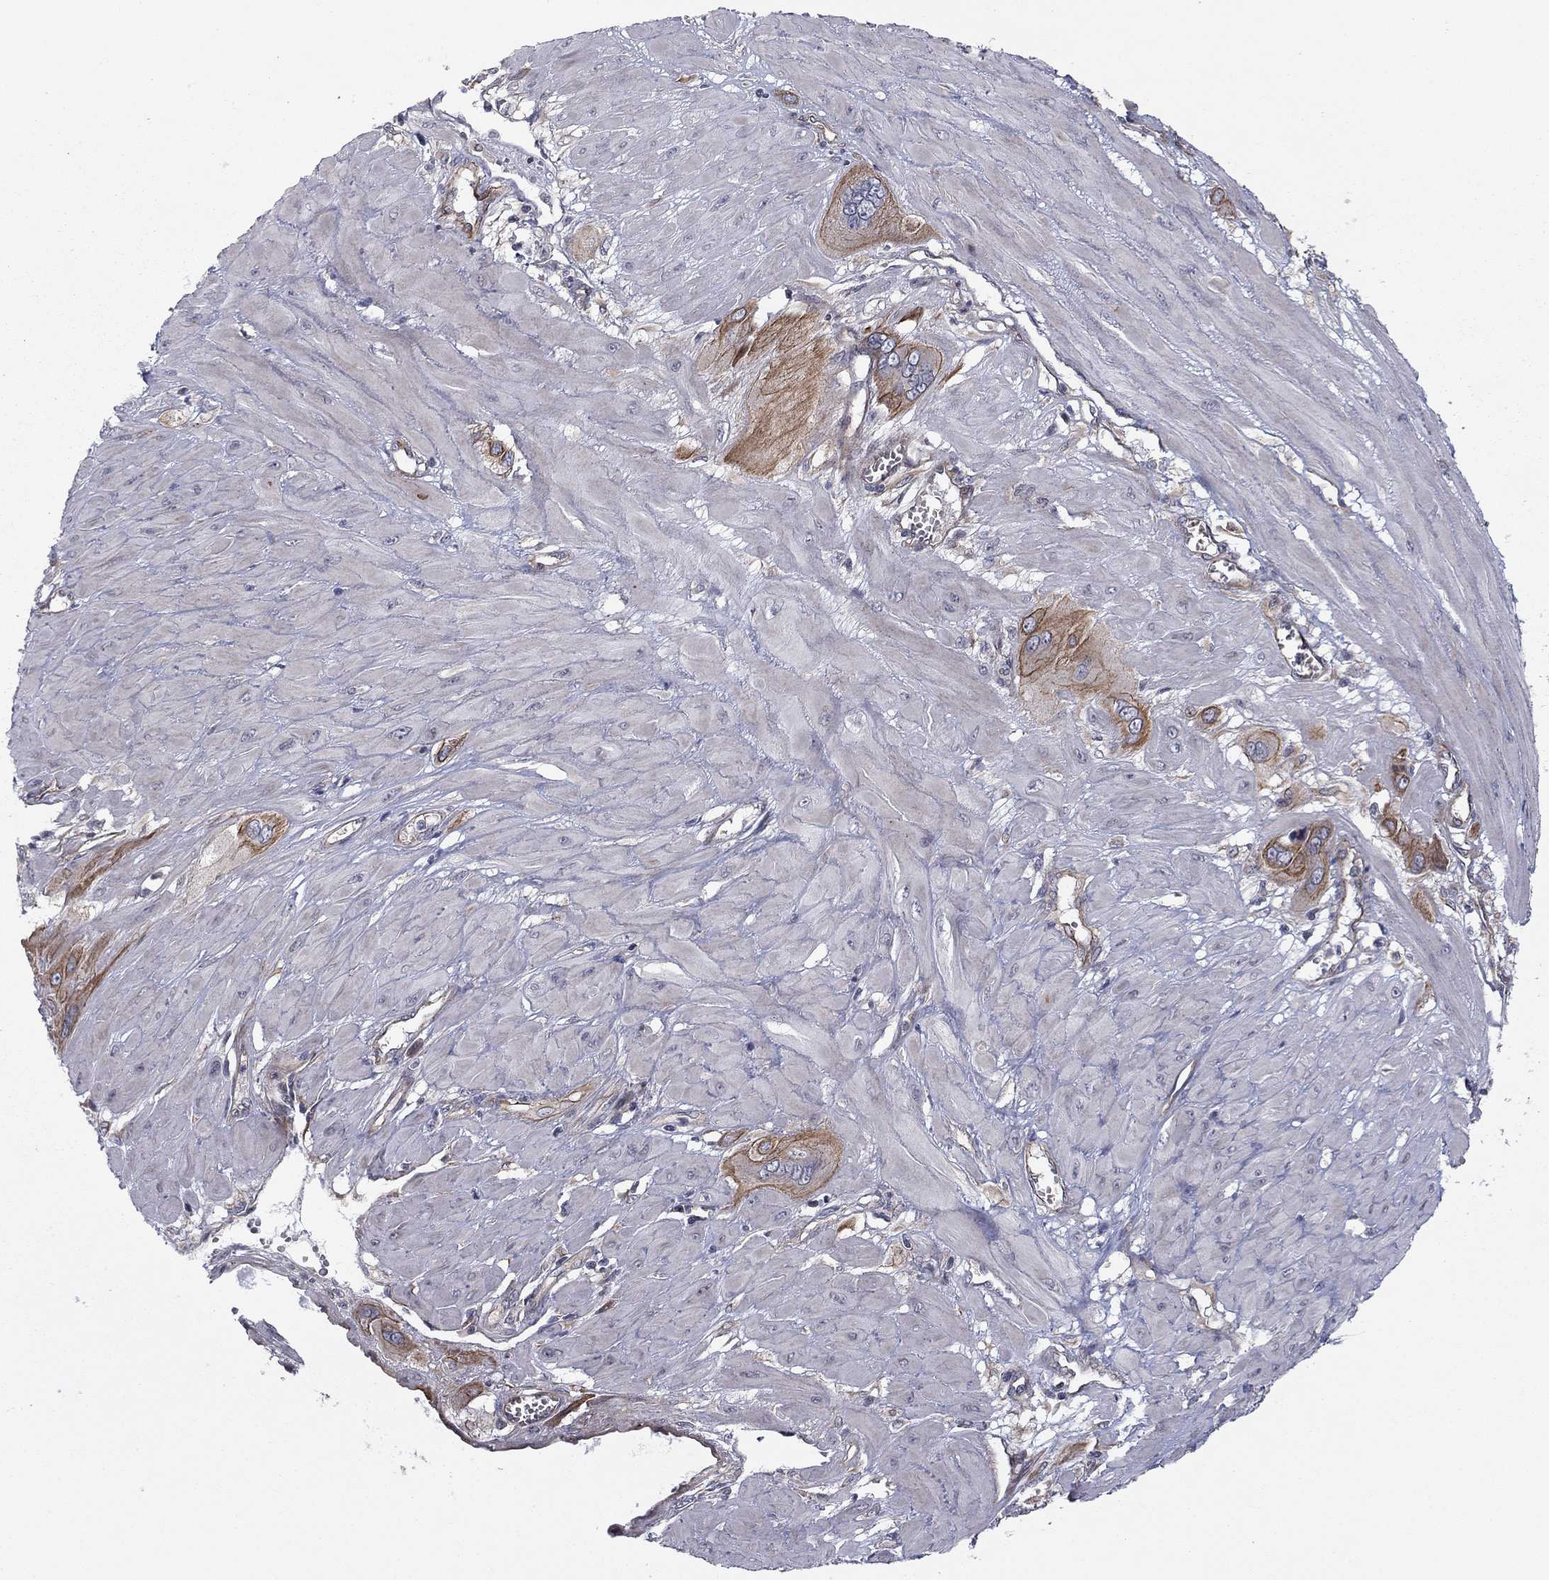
{"staining": {"intensity": "moderate", "quantity": ">75%", "location": "cytoplasmic/membranous"}, "tissue": "cervical cancer", "cell_type": "Tumor cells", "image_type": "cancer", "snomed": [{"axis": "morphology", "description": "Squamous cell carcinoma, NOS"}, {"axis": "topography", "description": "Cervix"}], "caption": "IHC image of human squamous cell carcinoma (cervical) stained for a protein (brown), which displays medium levels of moderate cytoplasmic/membranous staining in approximately >75% of tumor cells.", "gene": "BCL11A", "patient": {"sex": "female", "age": 34}}